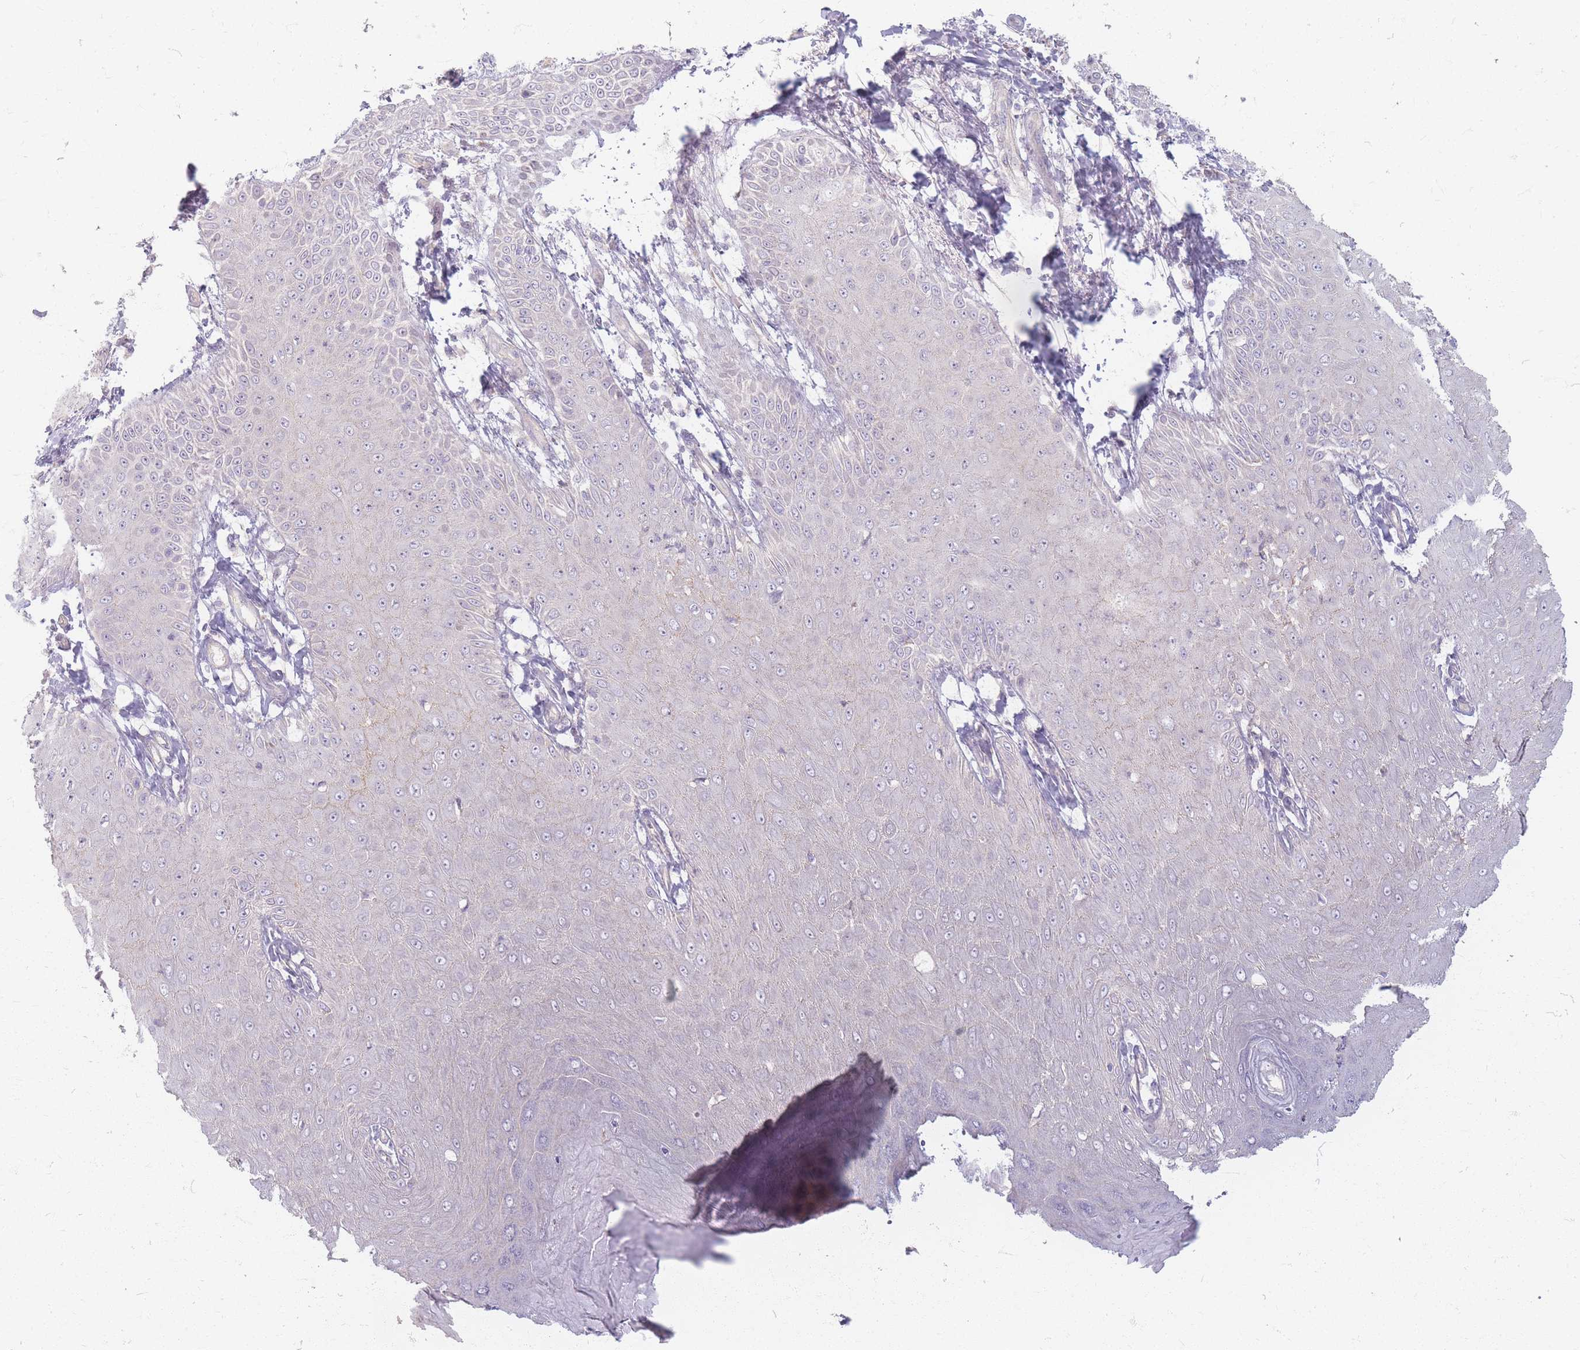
{"staining": {"intensity": "negative", "quantity": "none", "location": "none"}, "tissue": "skin cancer", "cell_type": "Tumor cells", "image_type": "cancer", "snomed": [{"axis": "morphology", "description": "Squamous cell carcinoma, NOS"}, {"axis": "topography", "description": "Skin"}], "caption": "An immunohistochemistry (IHC) micrograph of skin squamous cell carcinoma is shown. There is no staining in tumor cells of skin squamous cell carcinoma. (Immunohistochemistry (ihc), brightfield microscopy, high magnification).", "gene": "CHCHD7", "patient": {"sex": "male", "age": 70}}